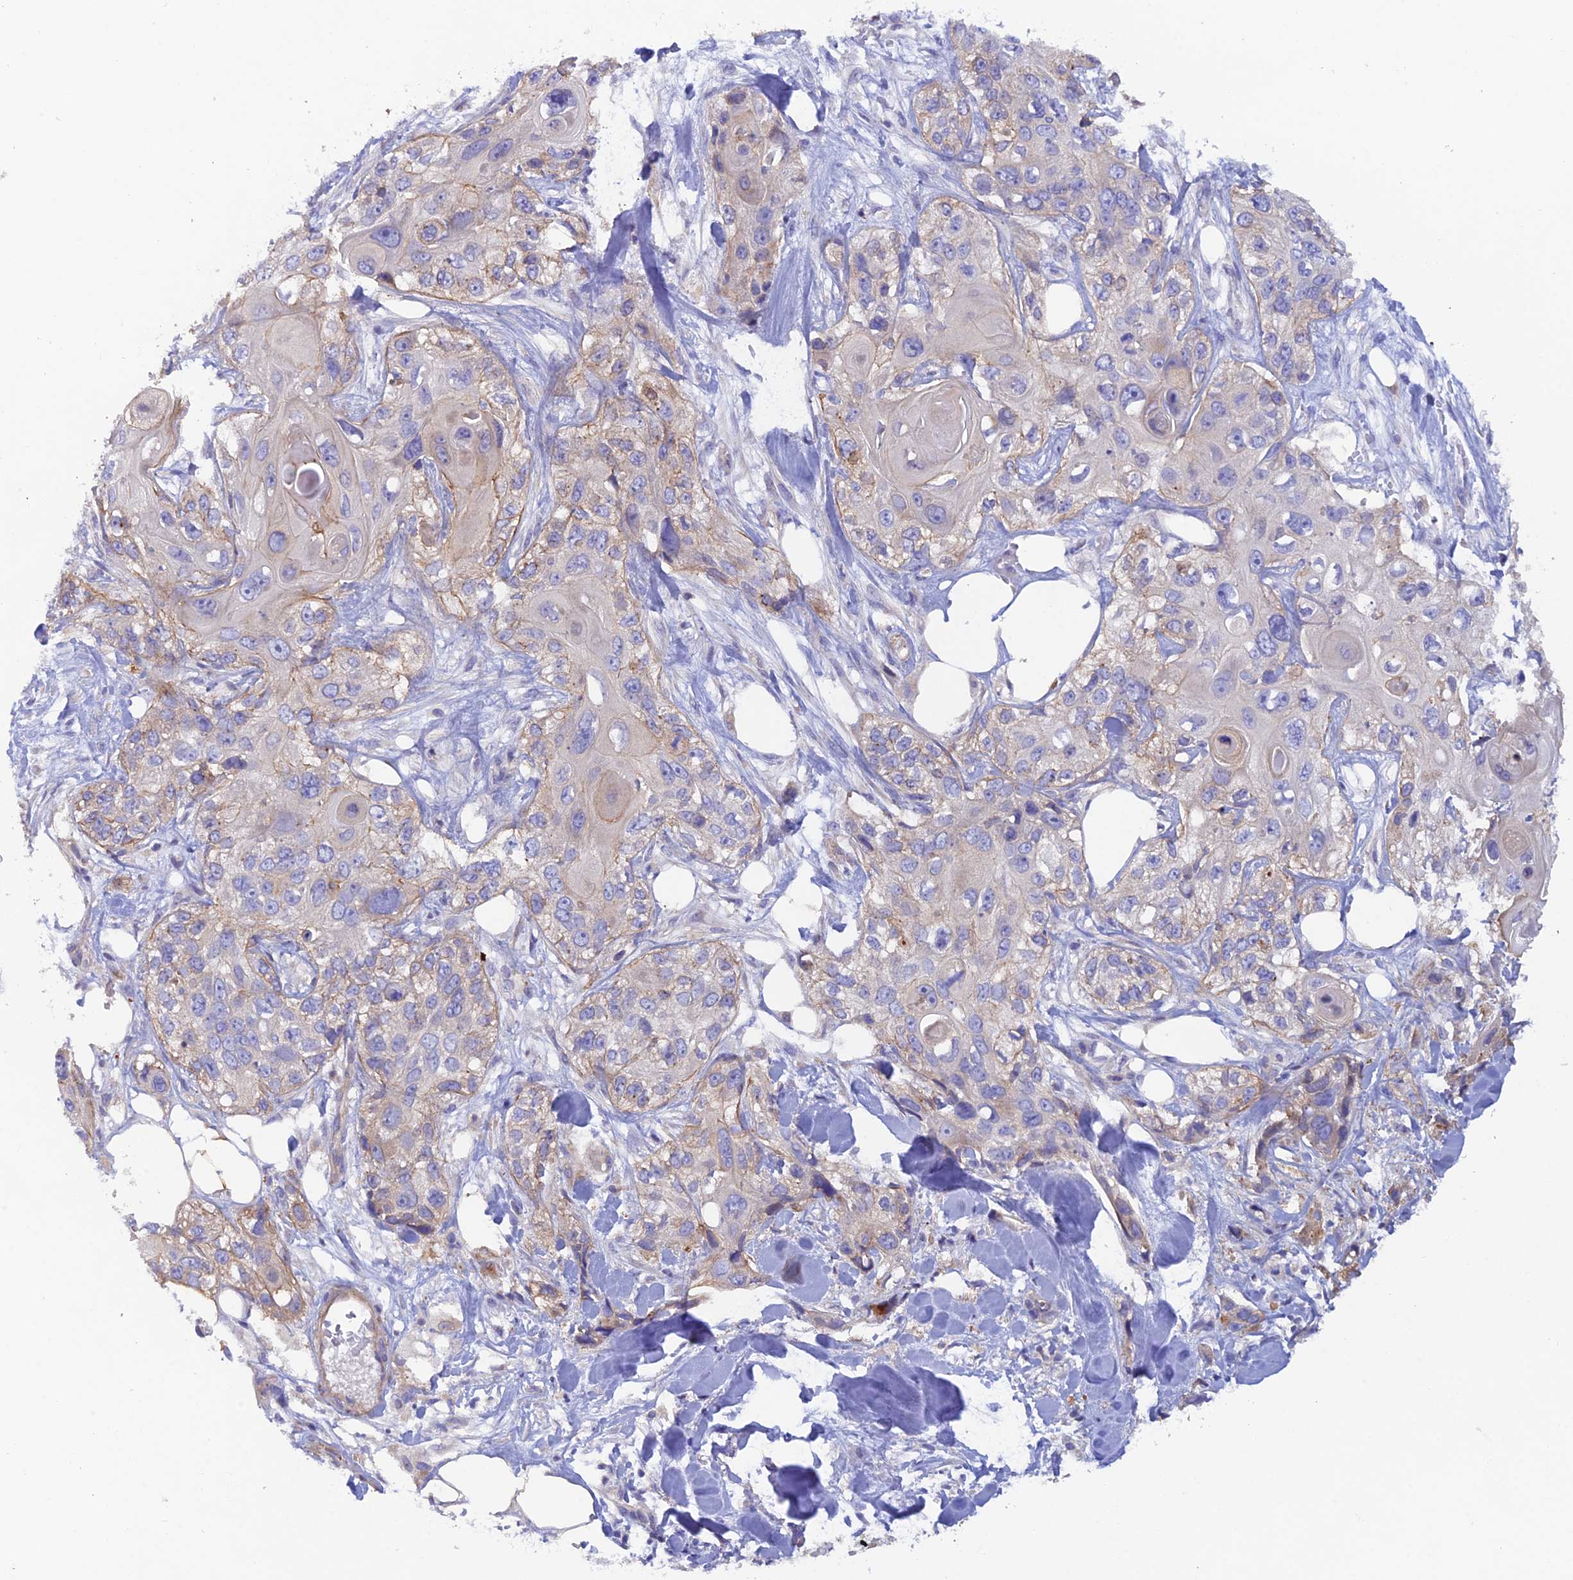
{"staining": {"intensity": "weak", "quantity": "<25%", "location": "cytoplasmic/membranous"}, "tissue": "skin cancer", "cell_type": "Tumor cells", "image_type": "cancer", "snomed": [{"axis": "morphology", "description": "Normal tissue, NOS"}, {"axis": "morphology", "description": "Squamous cell carcinoma, NOS"}, {"axis": "topography", "description": "Skin"}], "caption": "High magnification brightfield microscopy of skin cancer (squamous cell carcinoma) stained with DAB (3,3'-diaminobenzidine) (brown) and counterstained with hematoxylin (blue): tumor cells show no significant positivity.", "gene": "FZR1", "patient": {"sex": "male", "age": 72}}